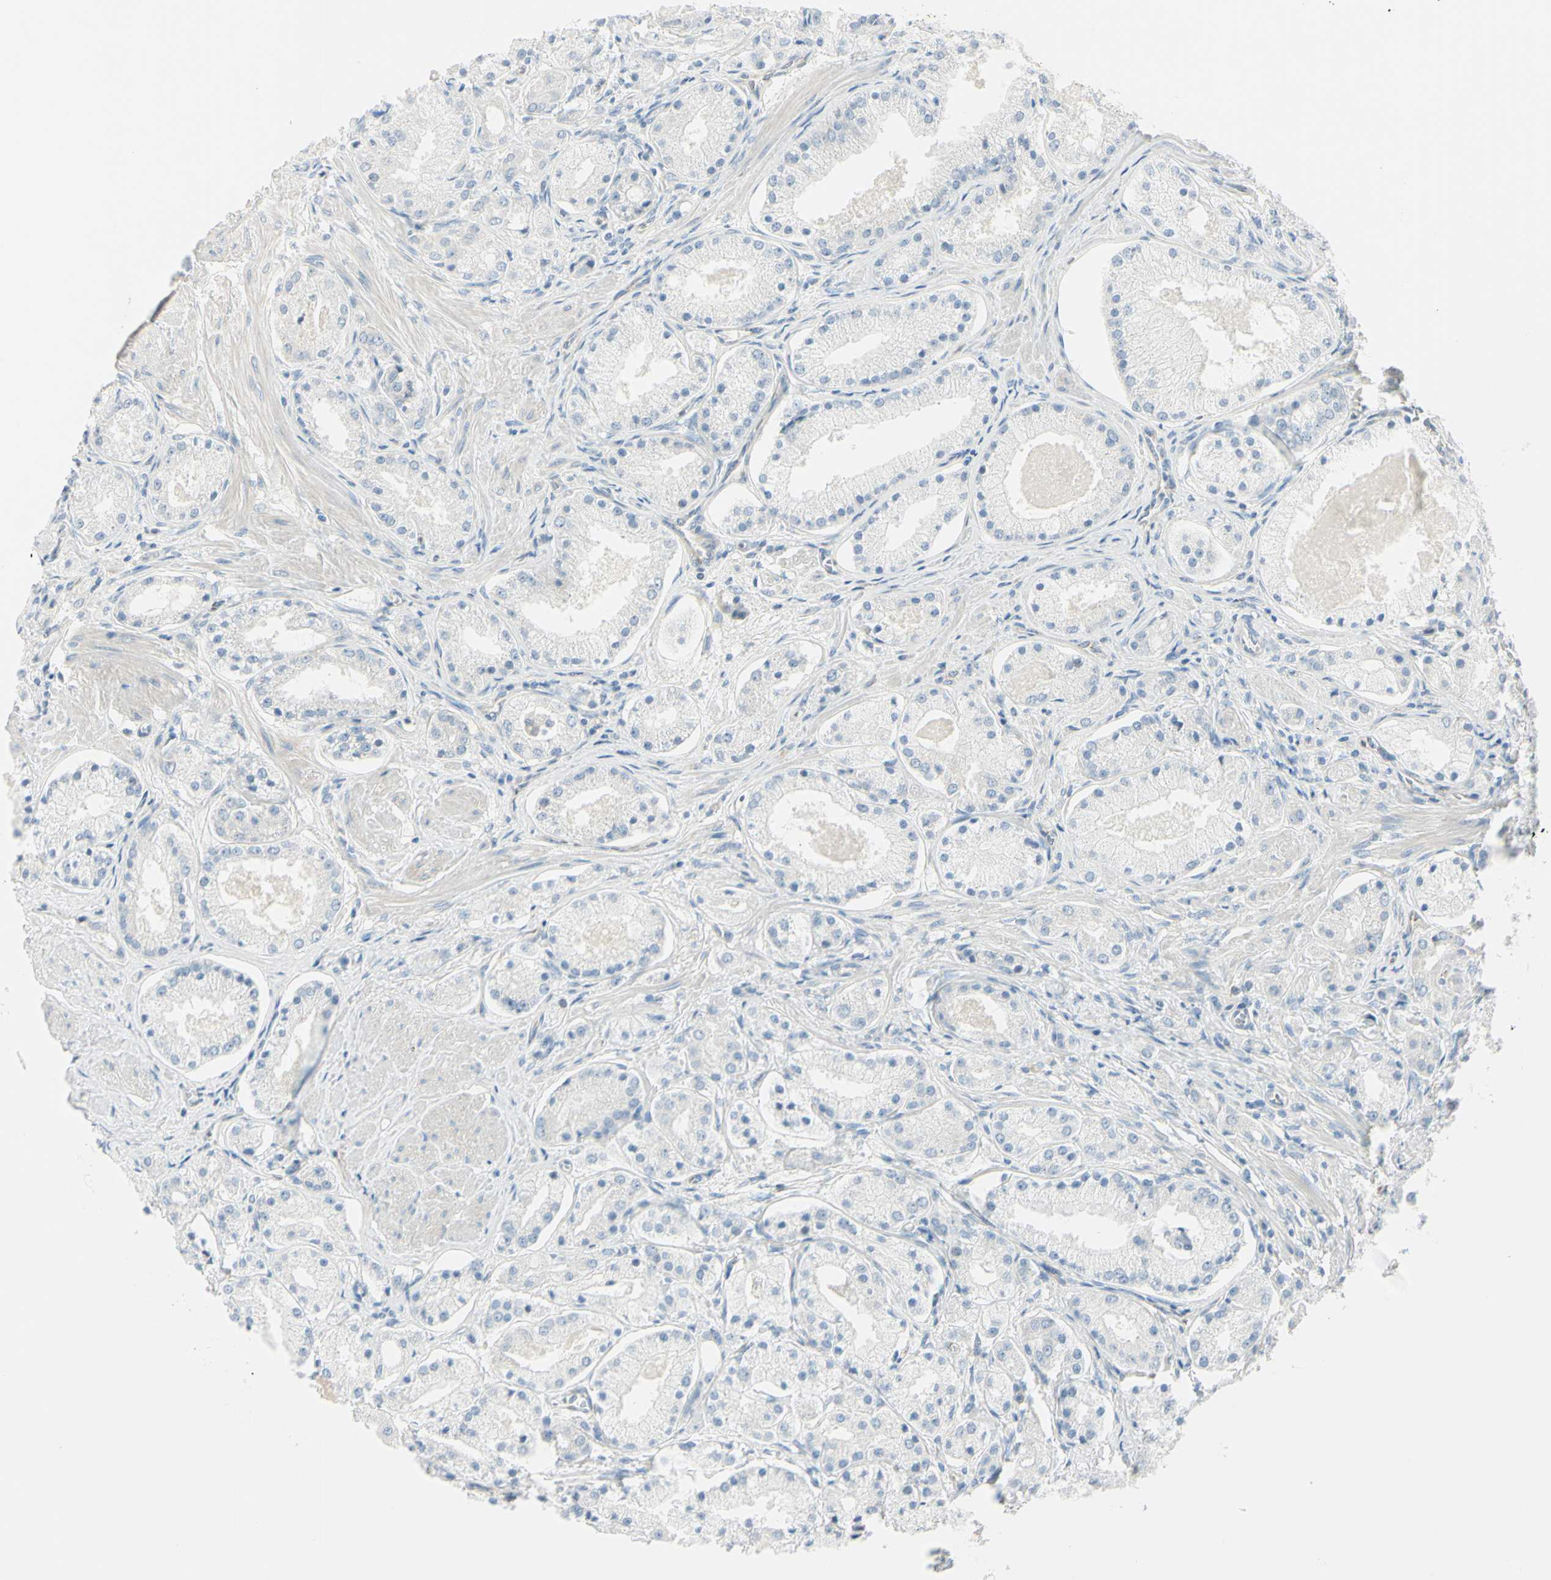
{"staining": {"intensity": "negative", "quantity": "none", "location": "none"}, "tissue": "prostate cancer", "cell_type": "Tumor cells", "image_type": "cancer", "snomed": [{"axis": "morphology", "description": "Adenocarcinoma, High grade"}, {"axis": "topography", "description": "Prostate"}], "caption": "Tumor cells are negative for protein expression in human prostate cancer (high-grade adenocarcinoma).", "gene": "ASB9", "patient": {"sex": "male", "age": 66}}